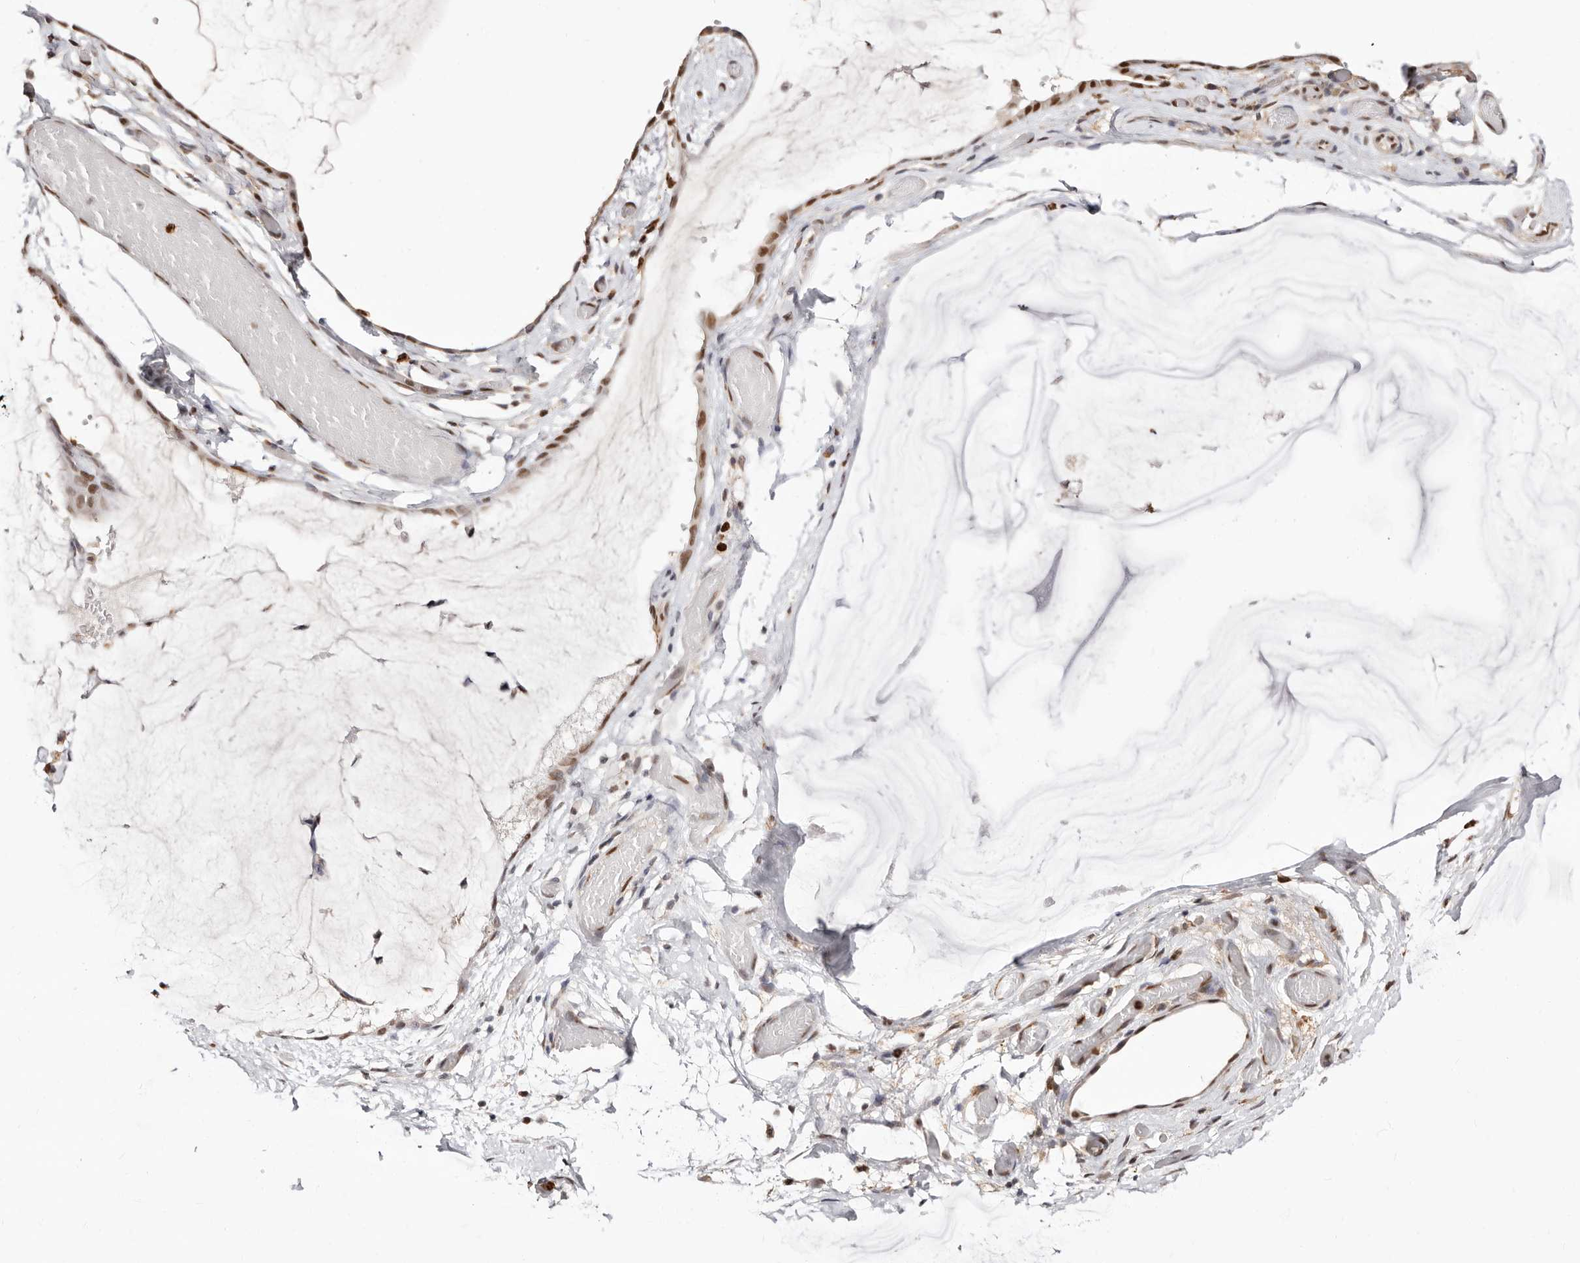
{"staining": {"intensity": "strong", "quantity": ">75%", "location": "nuclear"}, "tissue": "ovarian cancer", "cell_type": "Tumor cells", "image_type": "cancer", "snomed": [{"axis": "morphology", "description": "Cystadenocarcinoma, mucinous, NOS"}, {"axis": "topography", "description": "Ovary"}], "caption": "Immunohistochemistry (DAB) staining of human ovarian mucinous cystadenocarcinoma displays strong nuclear protein staining in approximately >75% of tumor cells.", "gene": "TKT", "patient": {"sex": "female", "age": 39}}